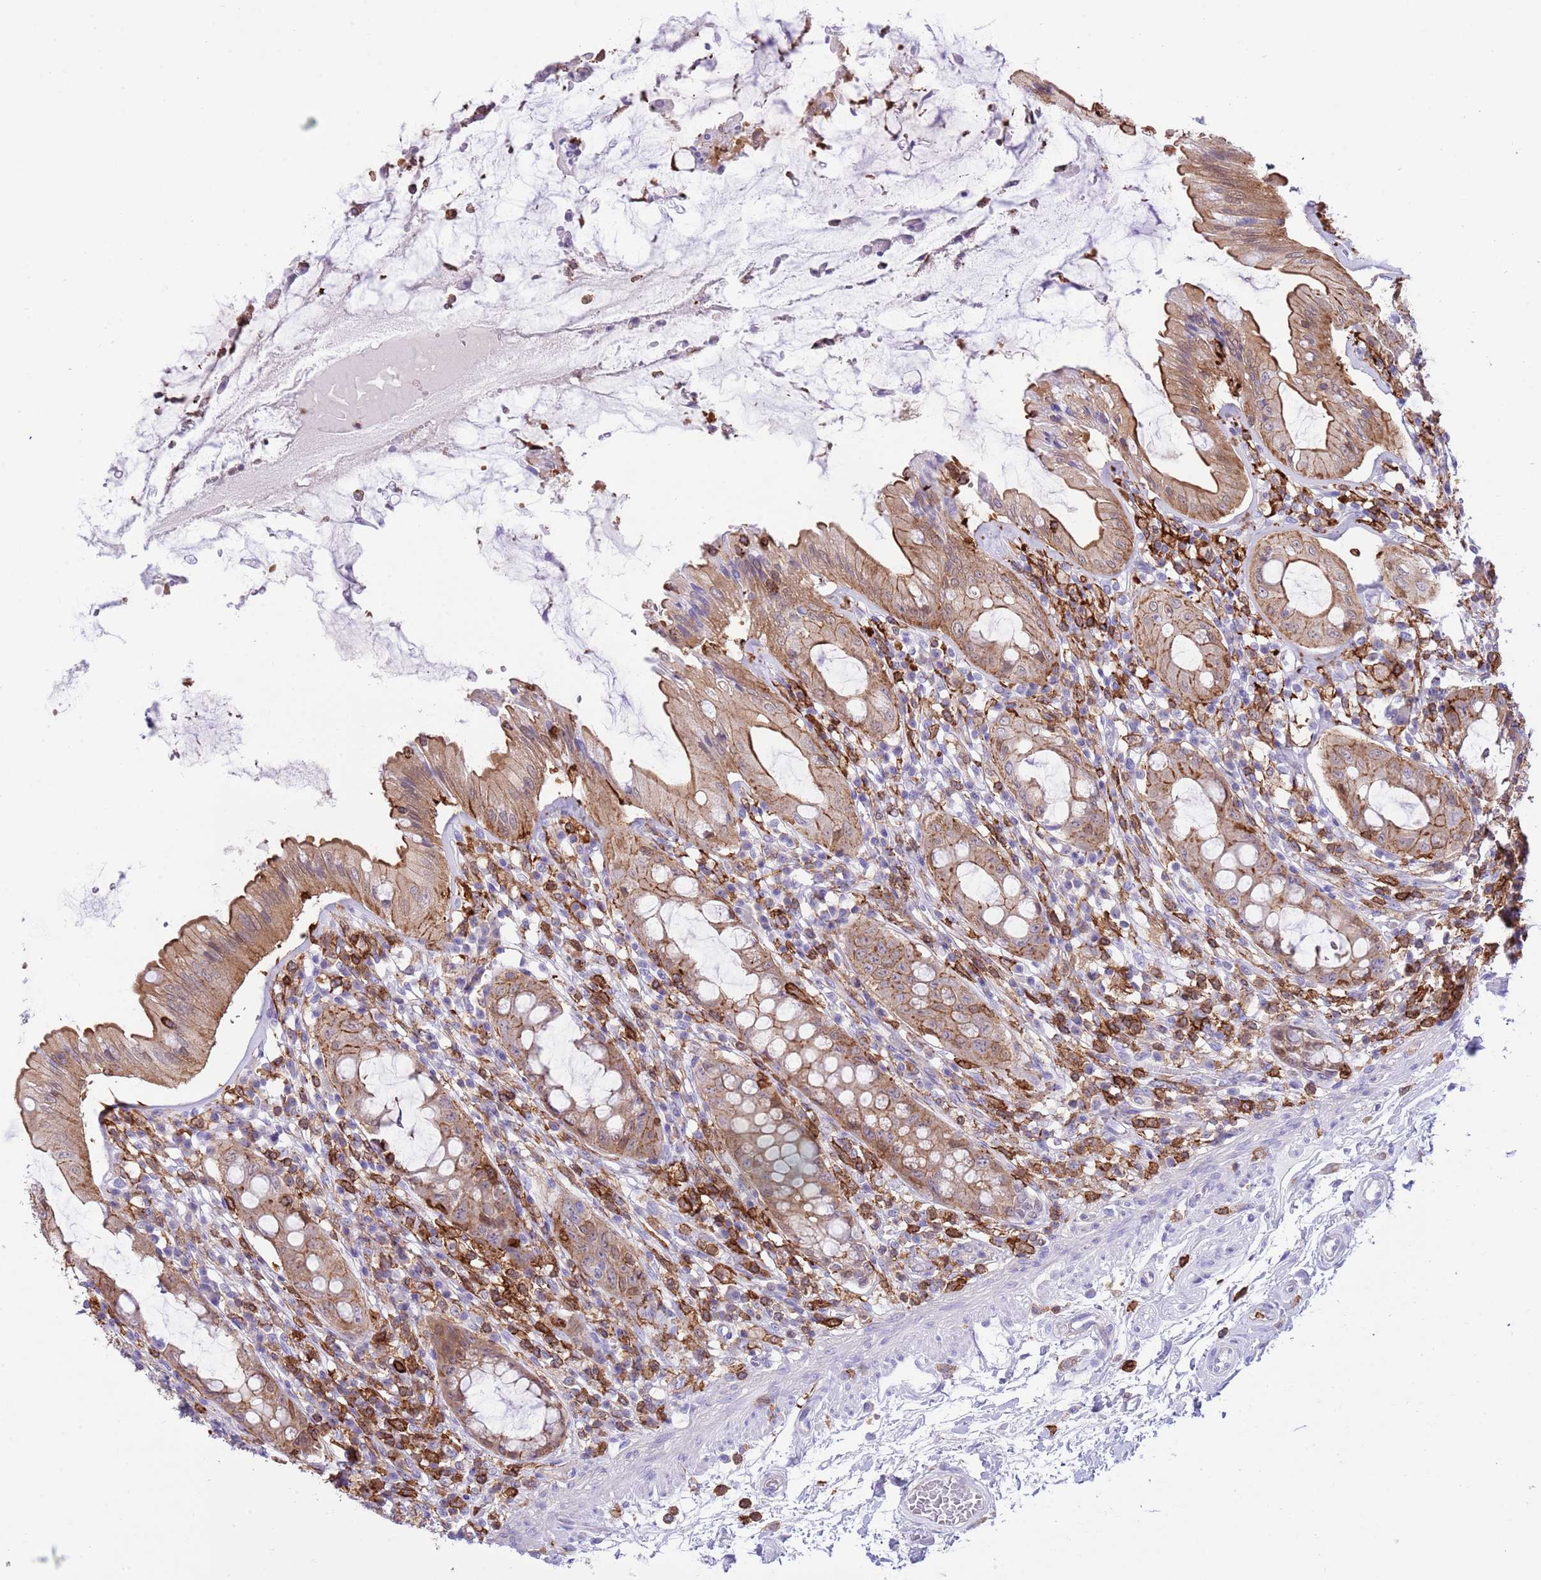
{"staining": {"intensity": "moderate", "quantity": ">75%", "location": "cytoplasmic/membranous"}, "tissue": "rectum", "cell_type": "Glandular cells", "image_type": "normal", "snomed": [{"axis": "morphology", "description": "Normal tissue, NOS"}, {"axis": "topography", "description": "Rectum"}], "caption": "The histopathology image shows immunohistochemical staining of benign rectum. There is moderate cytoplasmic/membranous expression is identified in about >75% of glandular cells. Using DAB (3,3'-diaminobenzidine) (brown) and hematoxylin (blue) stains, captured at high magnification using brightfield microscopy.", "gene": "EFHD2", "patient": {"sex": "female", "age": 57}}